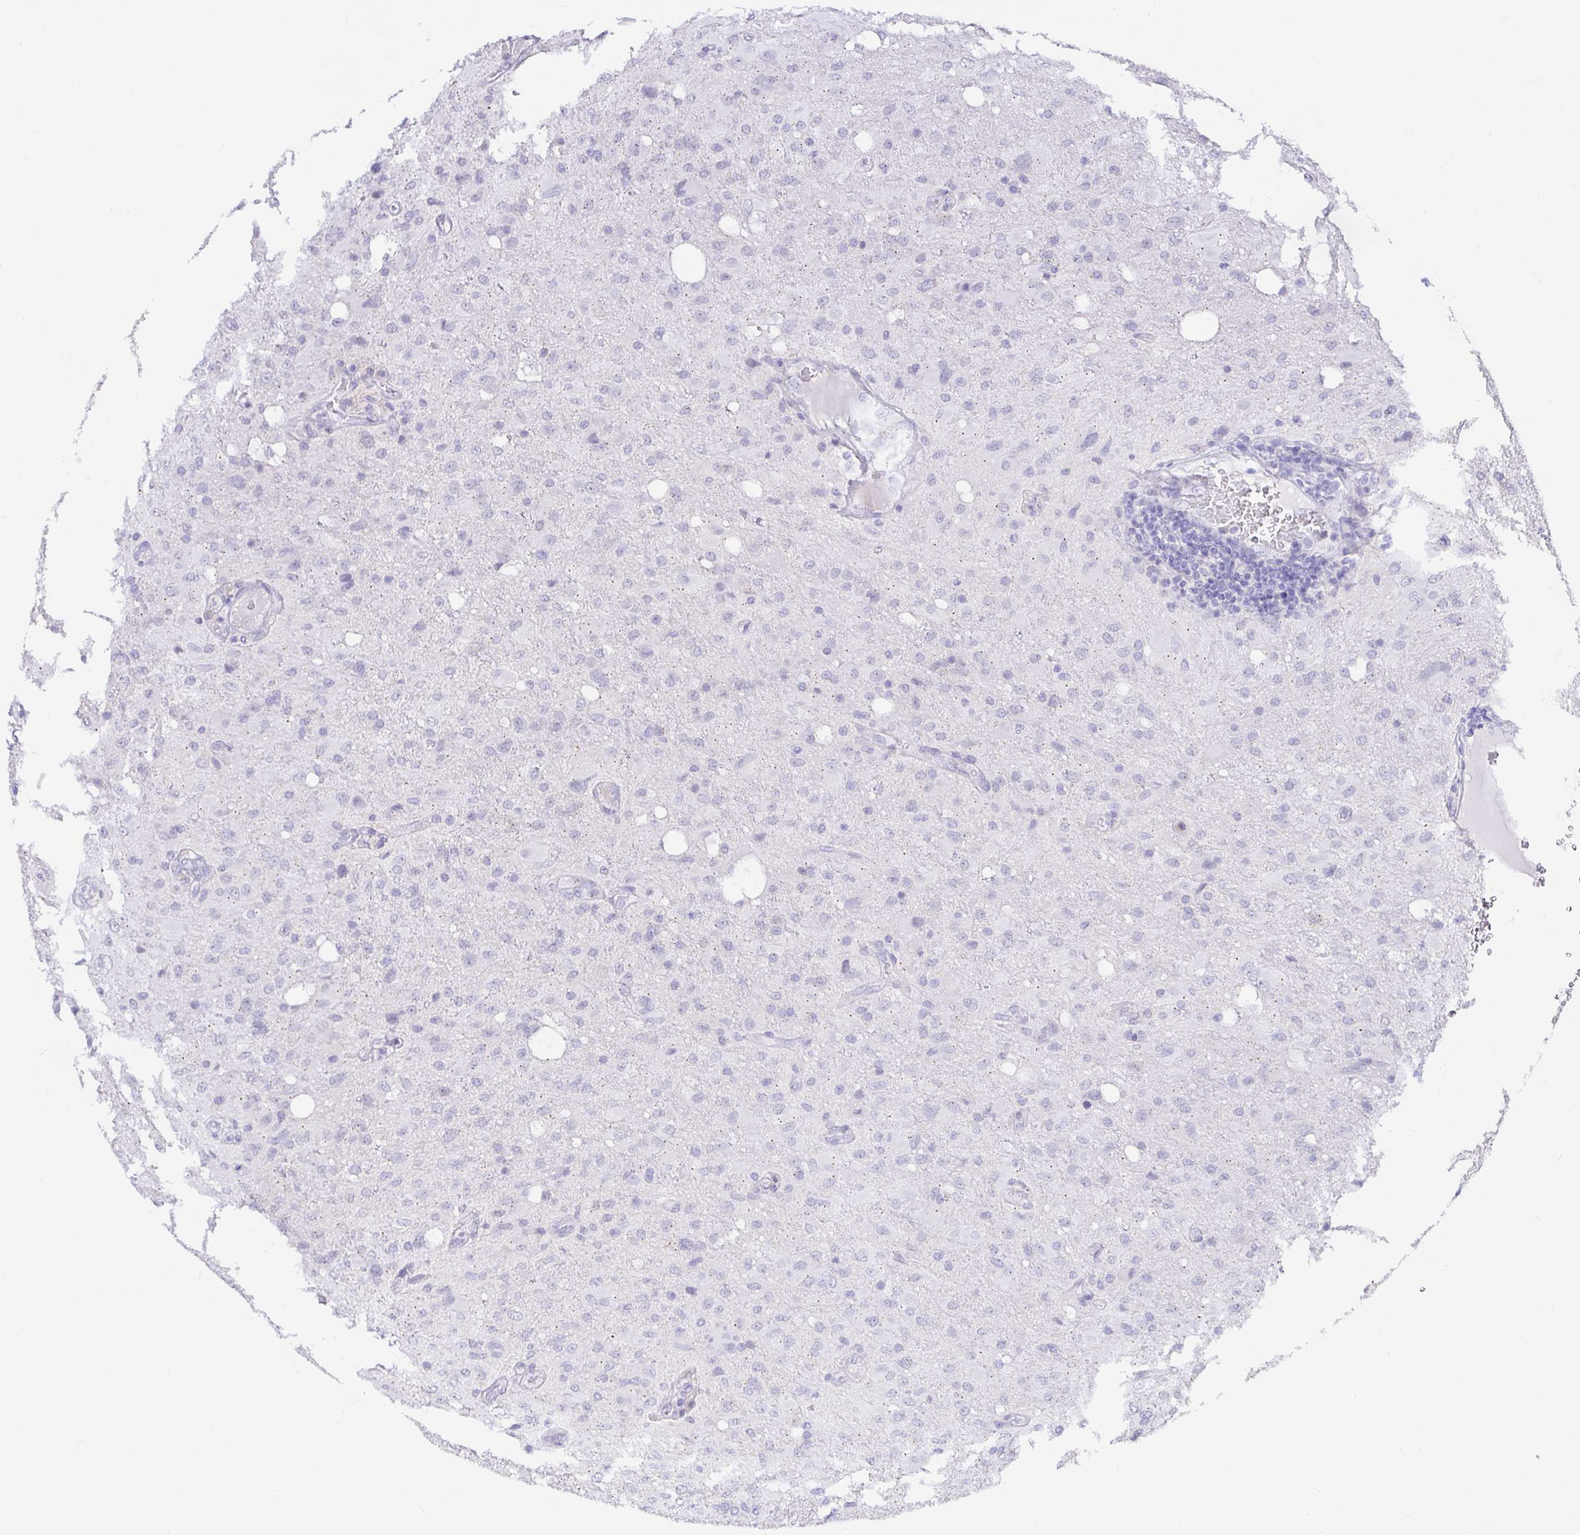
{"staining": {"intensity": "negative", "quantity": "none", "location": "none"}, "tissue": "glioma", "cell_type": "Tumor cells", "image_type": "cancer", "snomed": [{"axis": "morphology", "description": "Glioma, malignant, High grade"}, {"axis": "topography", "description": "Brain"}], "caption": "Immunohistochemistry (IHC) histopathology image of human glioma stained for a protein (brown), which demonstrates no staining in tumor cells. (Brightfield microscopy of DAB immunohistochemistry at high magnification).", "gene": "EZHIP", "patient": {"sex": "male", "age": 53}}